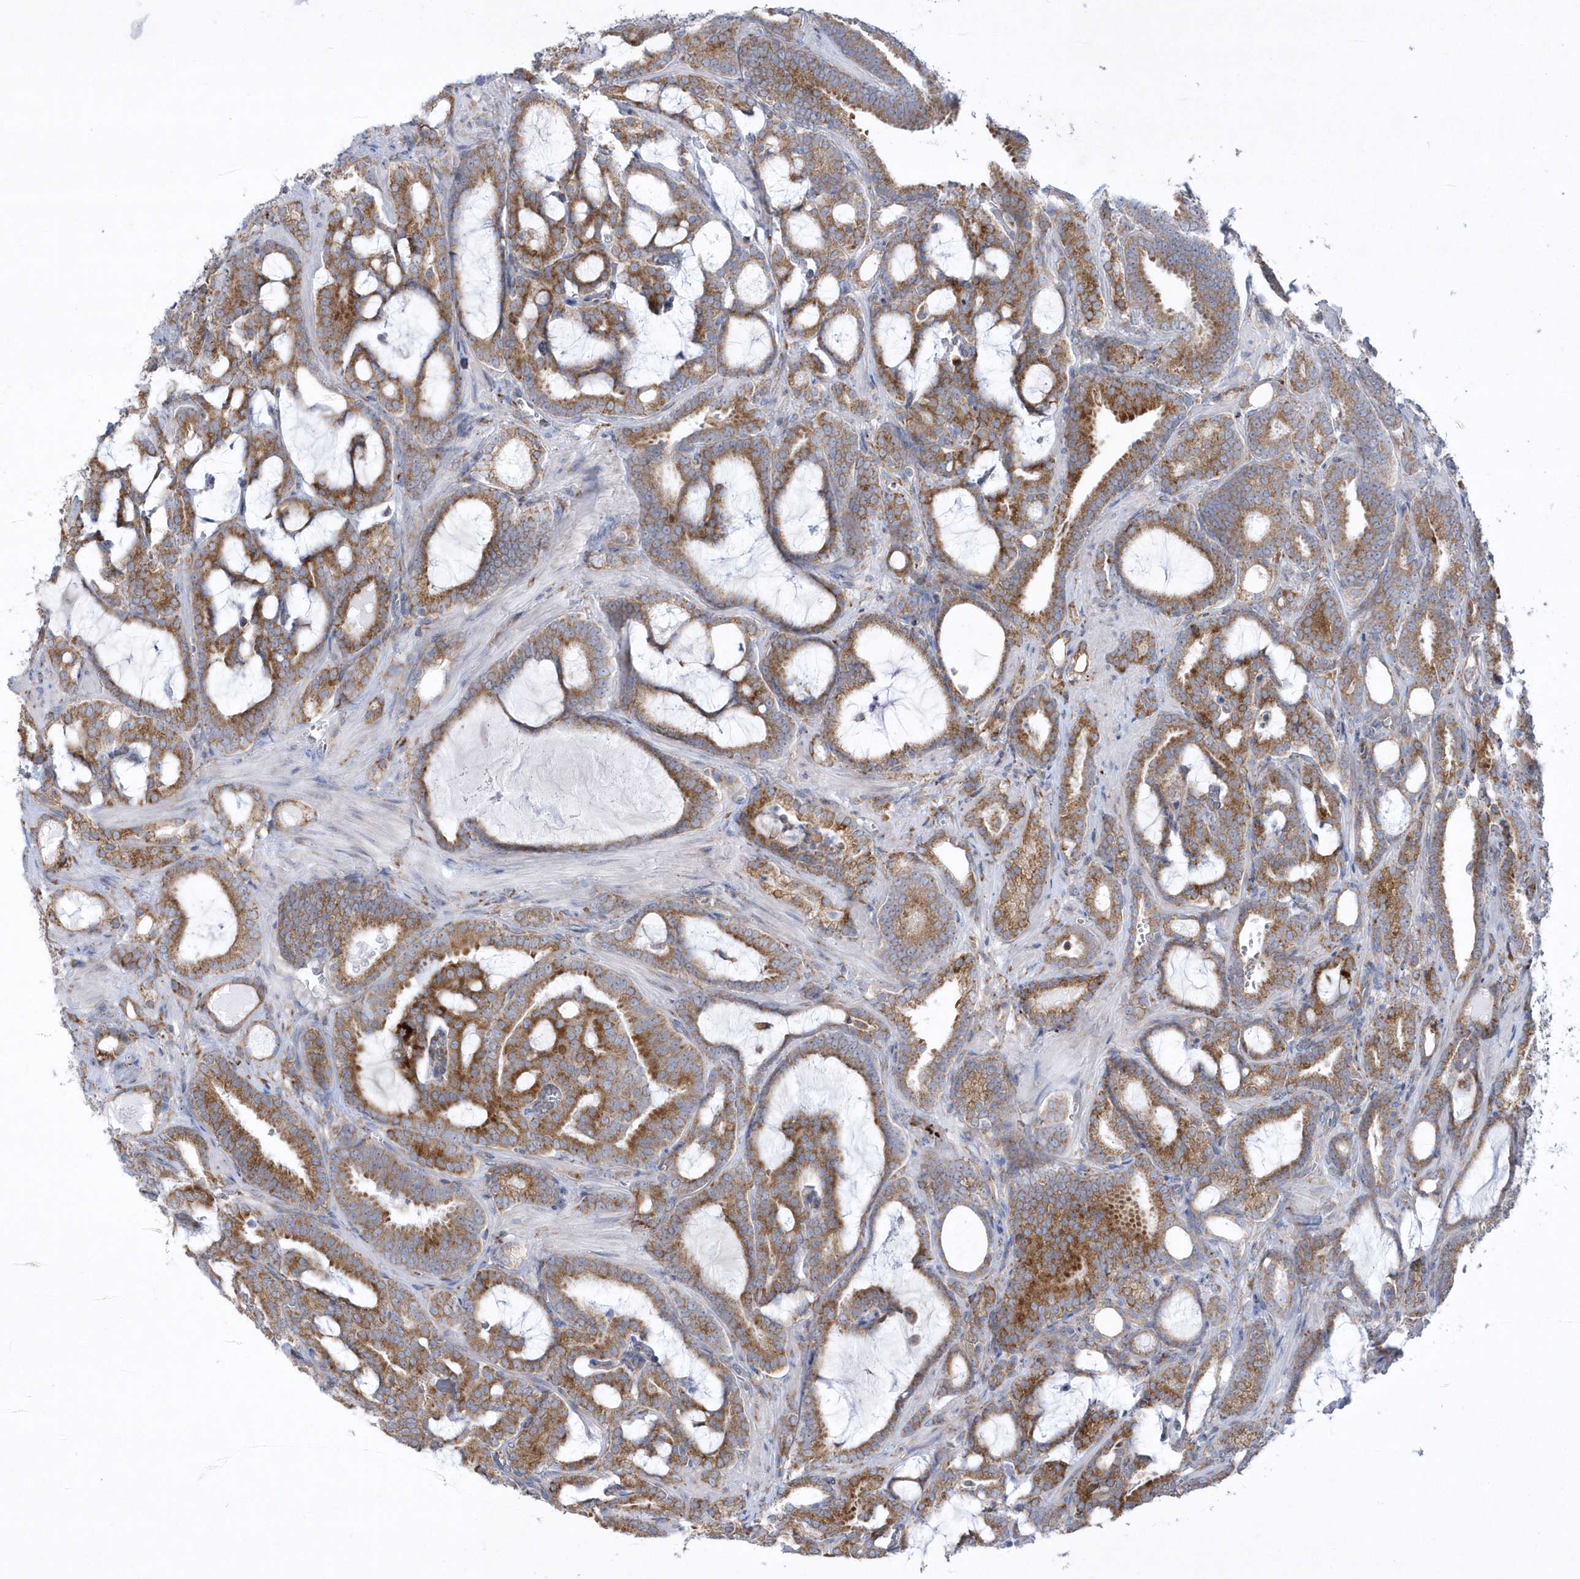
{"staining": {"intensity": "moderate", "quantity": ">75%", "location": "cytoplasmic/membranous"}, "tissue": "prostate cancer", "cell_type": "Tumor cells", "image_type": "cancer", "snomed": [{"axis": "morphology", "description": "Adenocarcinoma, High grade"}, {"axis": "topography", "description": "Prostate and seminal vesicle, NOS"}], "caption": "Moderate cytoplasmic/membranous protein expression is appreciated in about >75% of tumor cells in prostate adenocarcinoma (high-grade).", "gene": "MED31", "patient": {"sex": "male", "age": 67}}